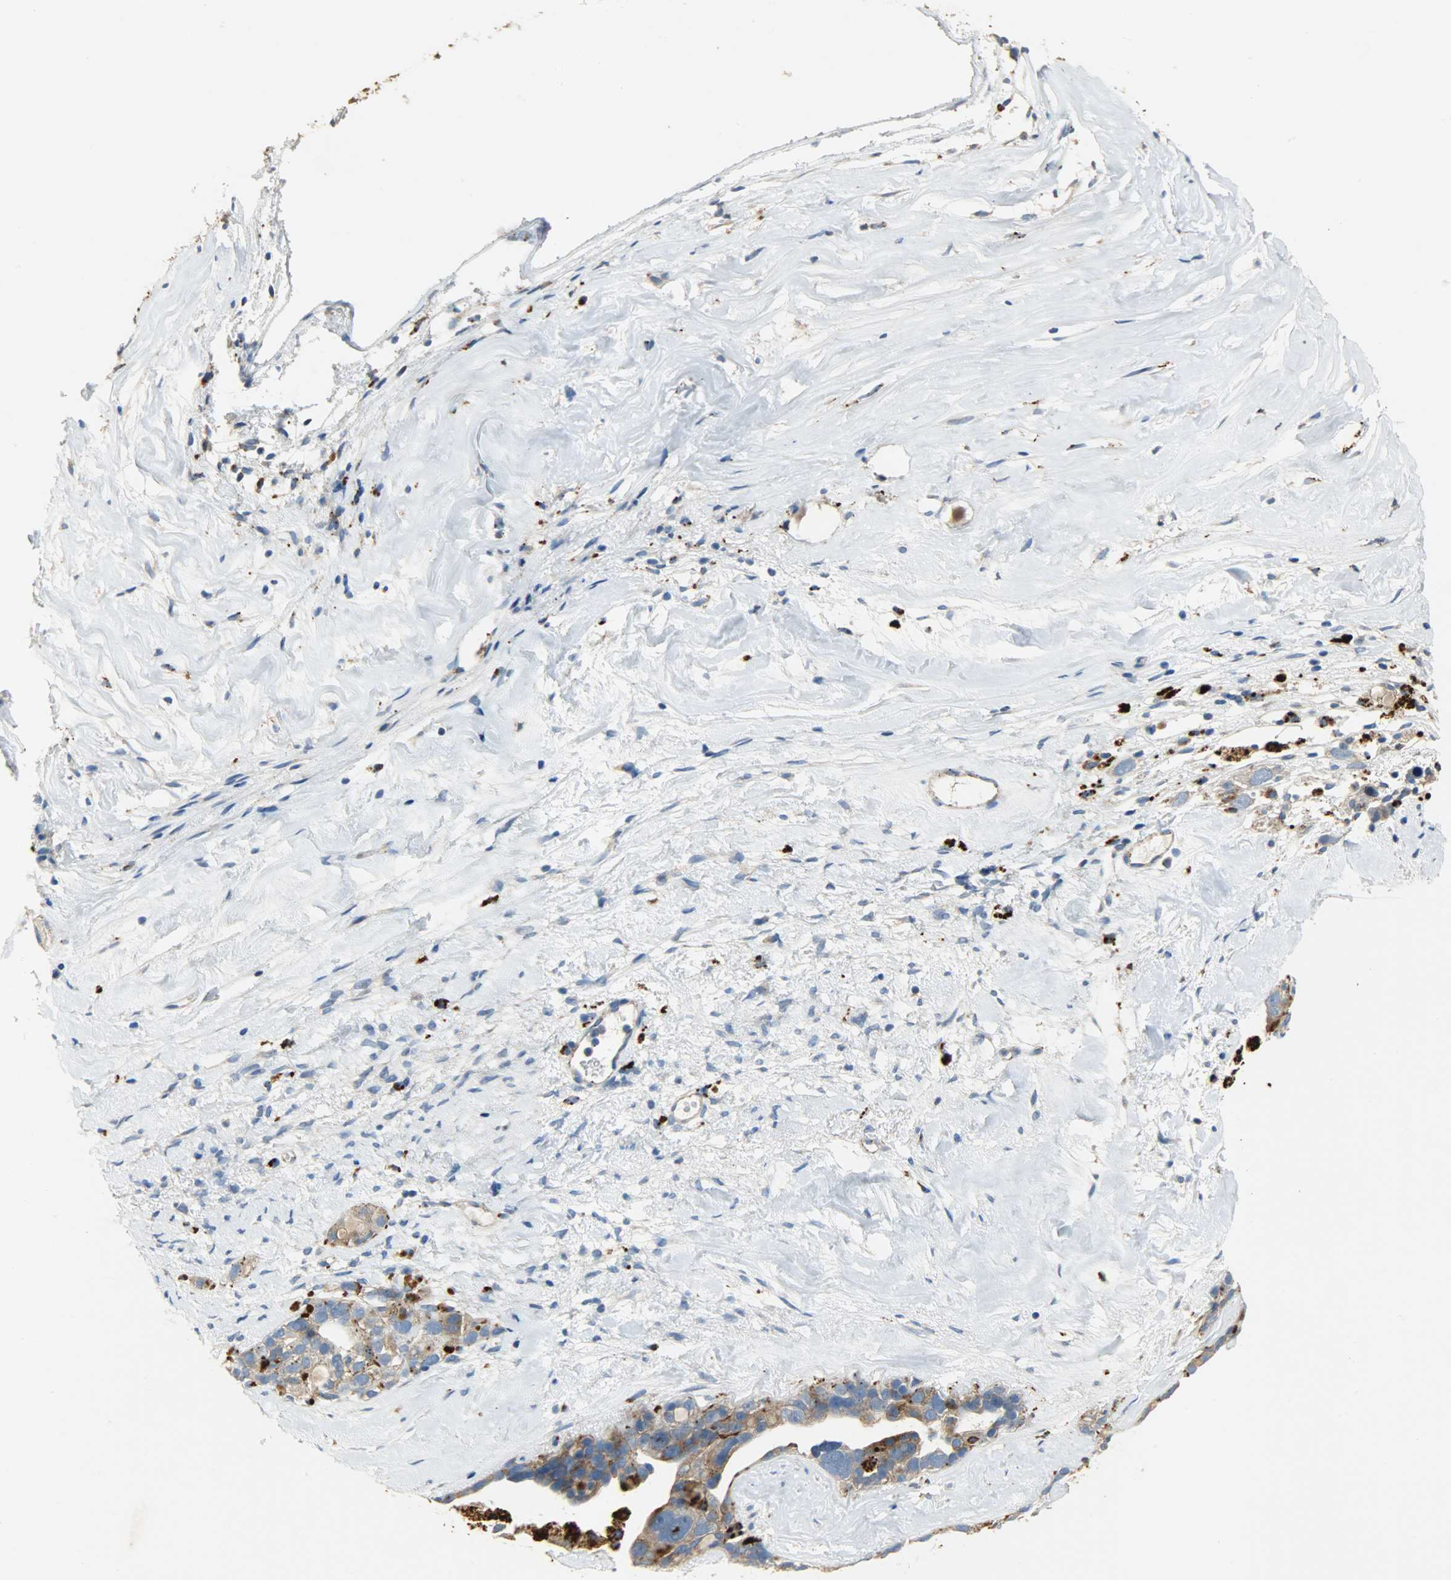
{"staining": {"intensity": "weak", "quantity": ">75%", "location": "cytoplasmic/membranous"}, "tissue": "ovarian cancer", "cell_type": "Tumor cells", "image_type": "cancer", "snomed": [{"axis": "morphology", "description": "Cystadenocarcinoma, serous, NOS"}, {"axis": "topography", "description": "Ovary"}], "caption": "A low amount of weak cytoplasmic/membranous positivity is present in about >75% of tumor cells in ovarian serous cystadenocarcinoma tissue.", "gene": "ASAH1", "patient": {"sex": "female", "age": 66}}